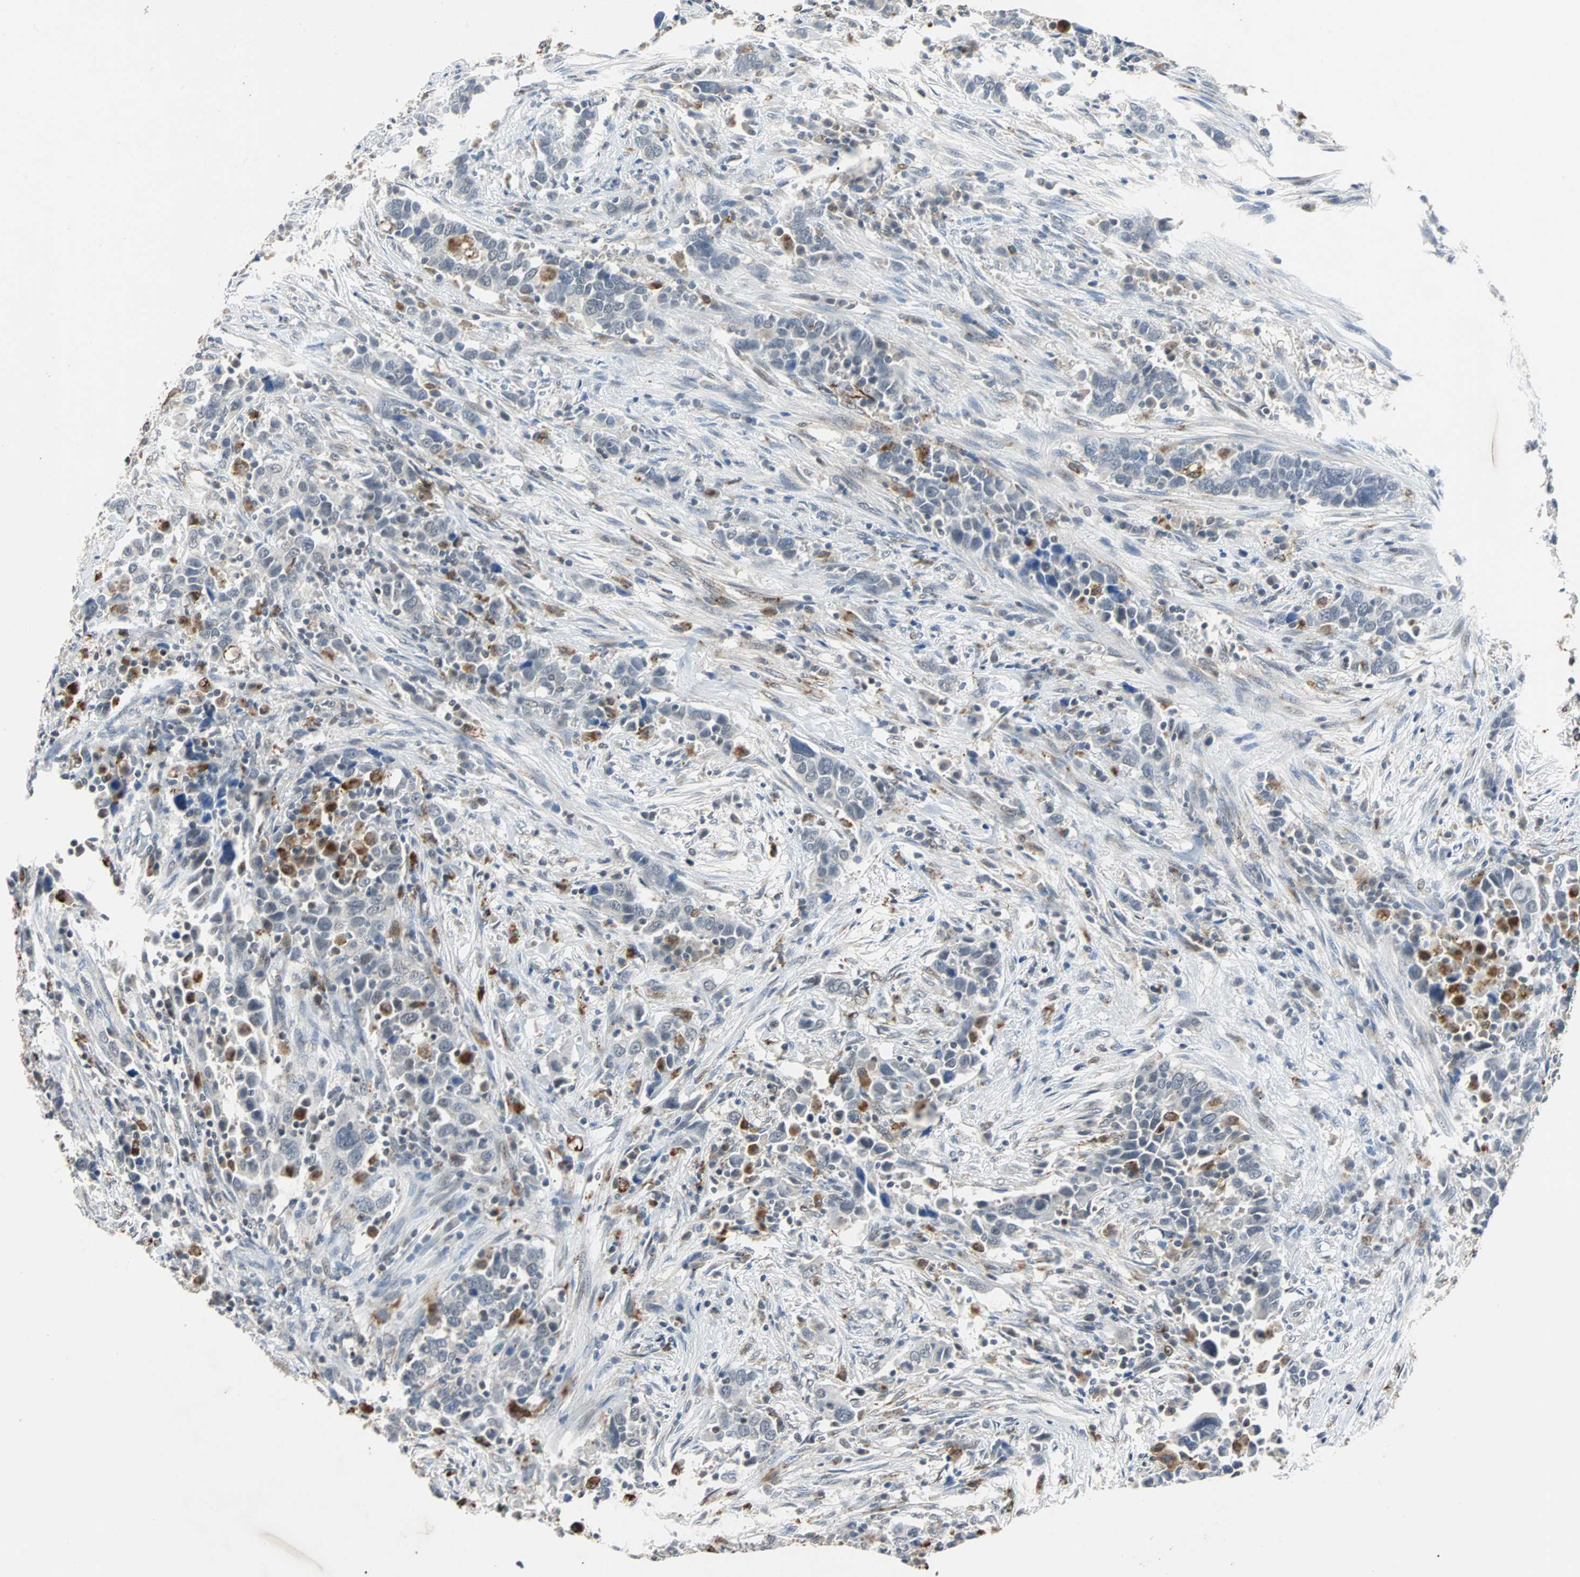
{"staining": {"intensity": "moderate", "quantity": "<25%", "location": "cytoplasmic/membranous"}, "tissue": "urothelial cancer", "cell_type": "Tumor cells", "image_type": "cancer", "snomed": [{"axis": "morphology", "description": "Urothelial carcinoma, High grade"}, {"axis": "topography", "description": "Urinary bladder"}], "caption": "Immunohistochemical staining of human urothelial cancer demonstrates low levels of moderate cytoplasmic/membranous protein staining in about <25% of tumor cells.", "gene": "HLX", "patient": {"sex": "male", "age": 61}}